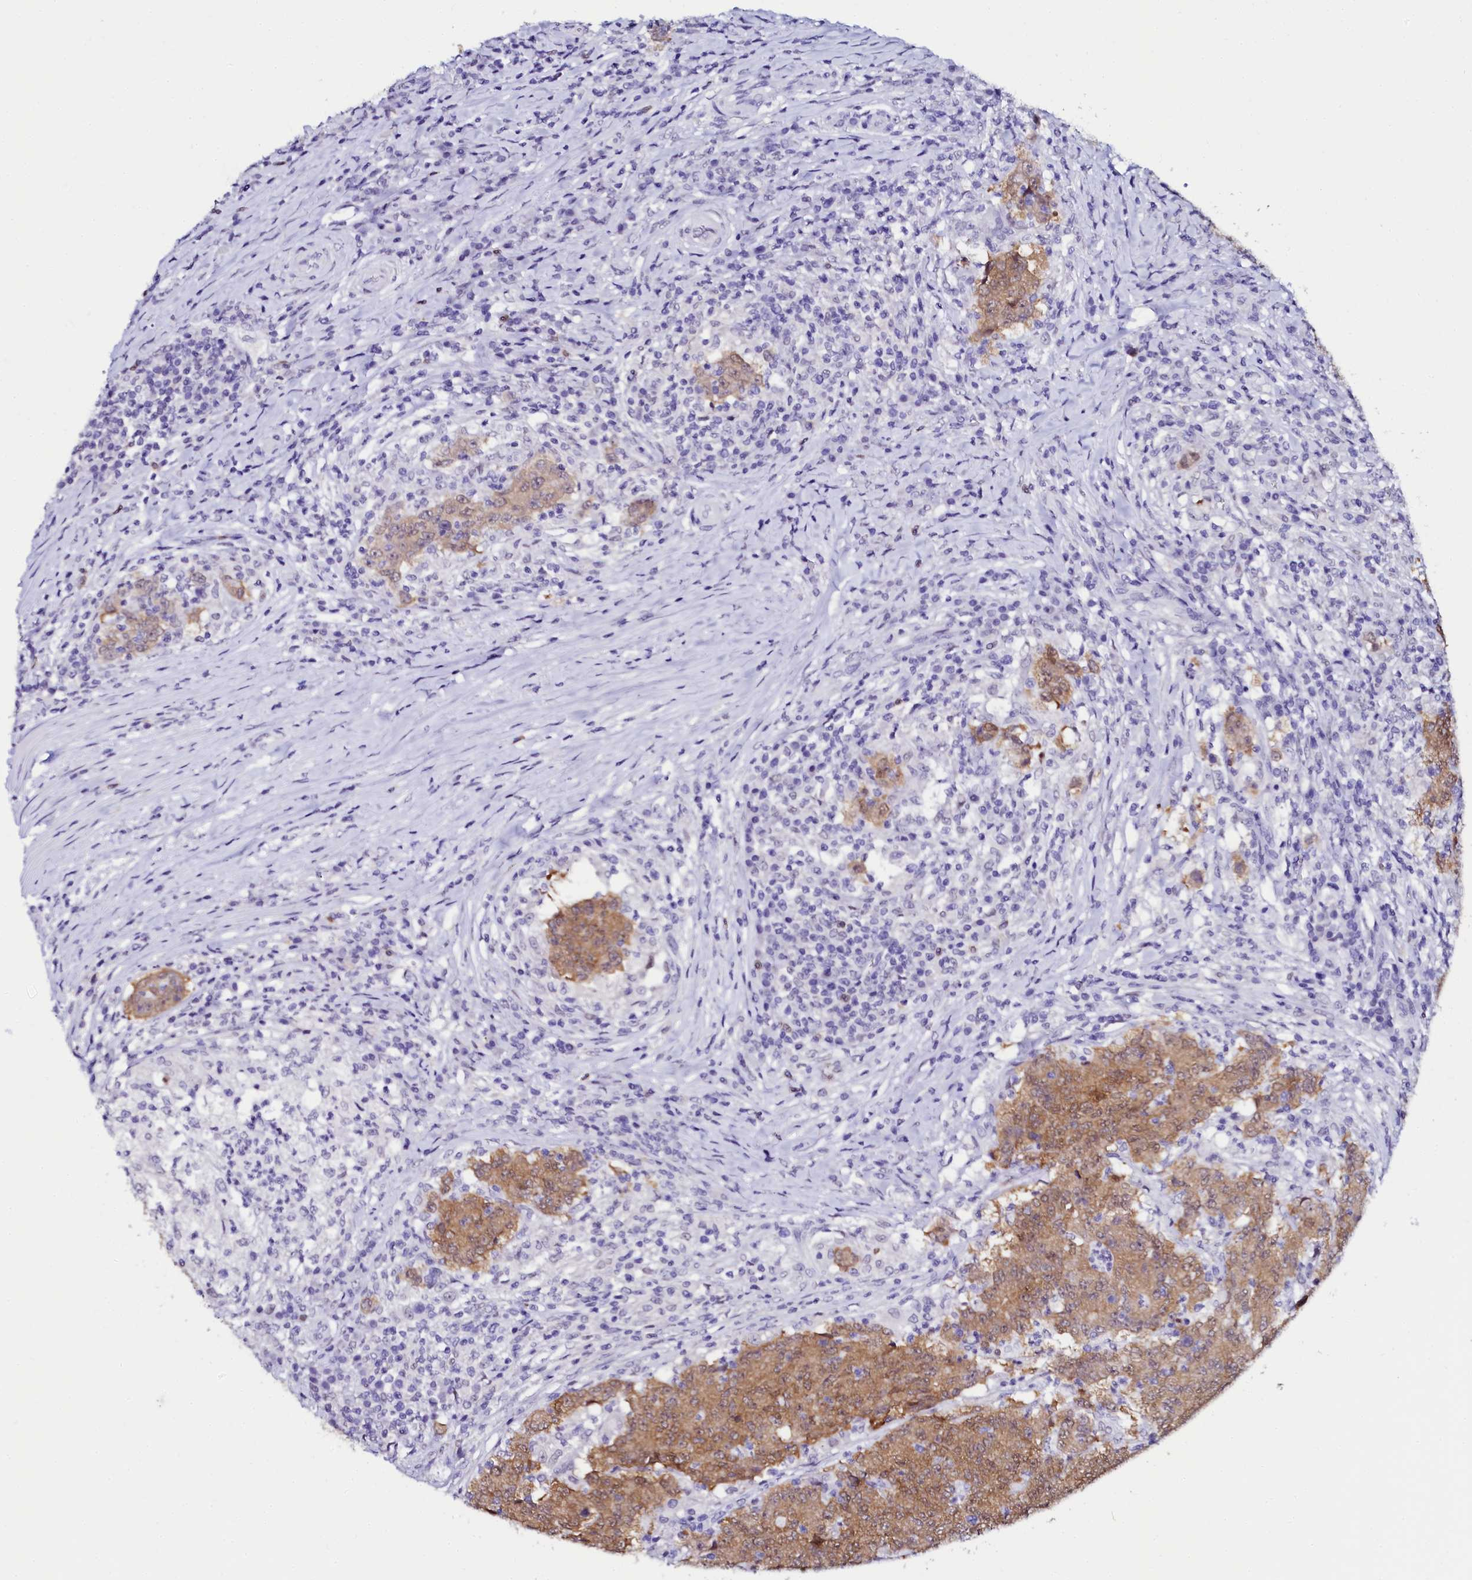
{"staining": {"intensity": "moderate", "quantity": ">75%", "location": "cytoplasmic/membranous"}, "tissue": "colorectal cancer", "cell_type": "Tumor cells", "image_type": "cancer", "snomed": [{"axis": "morphology", "description": "Adenocarcinoma, NOS"}, {"axis": "topography", "description": "Colon"}], "caption": "Colorectal cancer (adenocarcinoma) was stained to show a protein in brown. There is medium levels of moderate cytoplasmic/membranous staining in approximately >75% of tumor cells.", "gene": "SORD", "patient": {"sex": "female", "age": 75}}